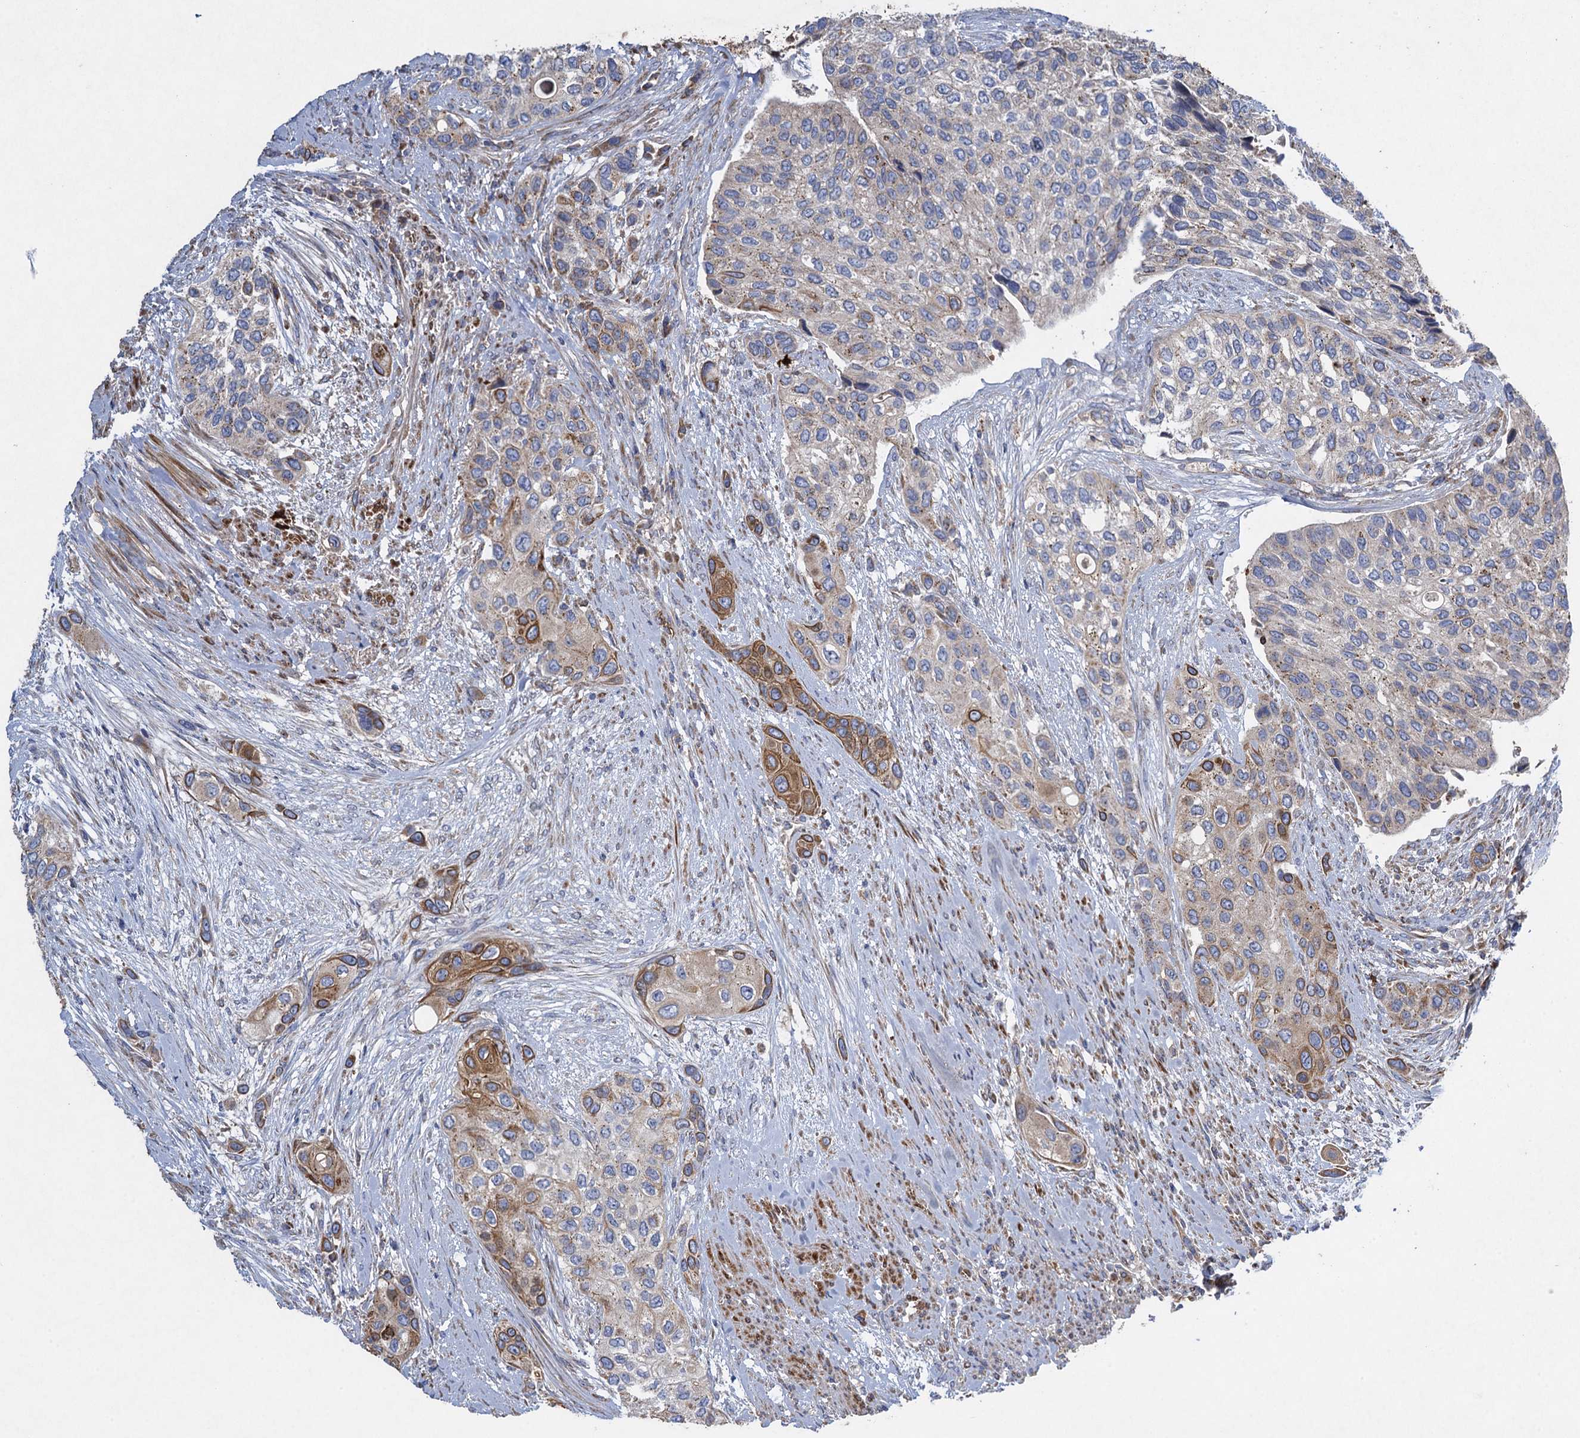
{"staining": {"intensity": "moderate", "quantity": "<25%", "location": "cytoplasmic/membranous"}, "tissue": "urothelial cancer", "cell_type": "Tumor cells", "image_type": "cancer", "snomed": [{"axis": "morphology", "description": "Normal tissue, NOS"}, {"axis": "morphology", "description": "Urothelial carcinoma, High grade"}, {"axis": "topography", "description": "Vascular tissue"}, {"axis": "topography", "description": "Urinary bladder"}], "caption": "Tumor cells display low levels of moderate cytoplasmic/membranous positivity in approximately <25% of cells in human urothelial carcinoma (high-grade). The staining was performed using DAB (3,3'-diaminobenzidine), with brown indicating positive protein expression. Nuclei are stained blue with hematoxylin.", "gene": "TXNDC11", "patient": {"sex": "female", "age": 56}}